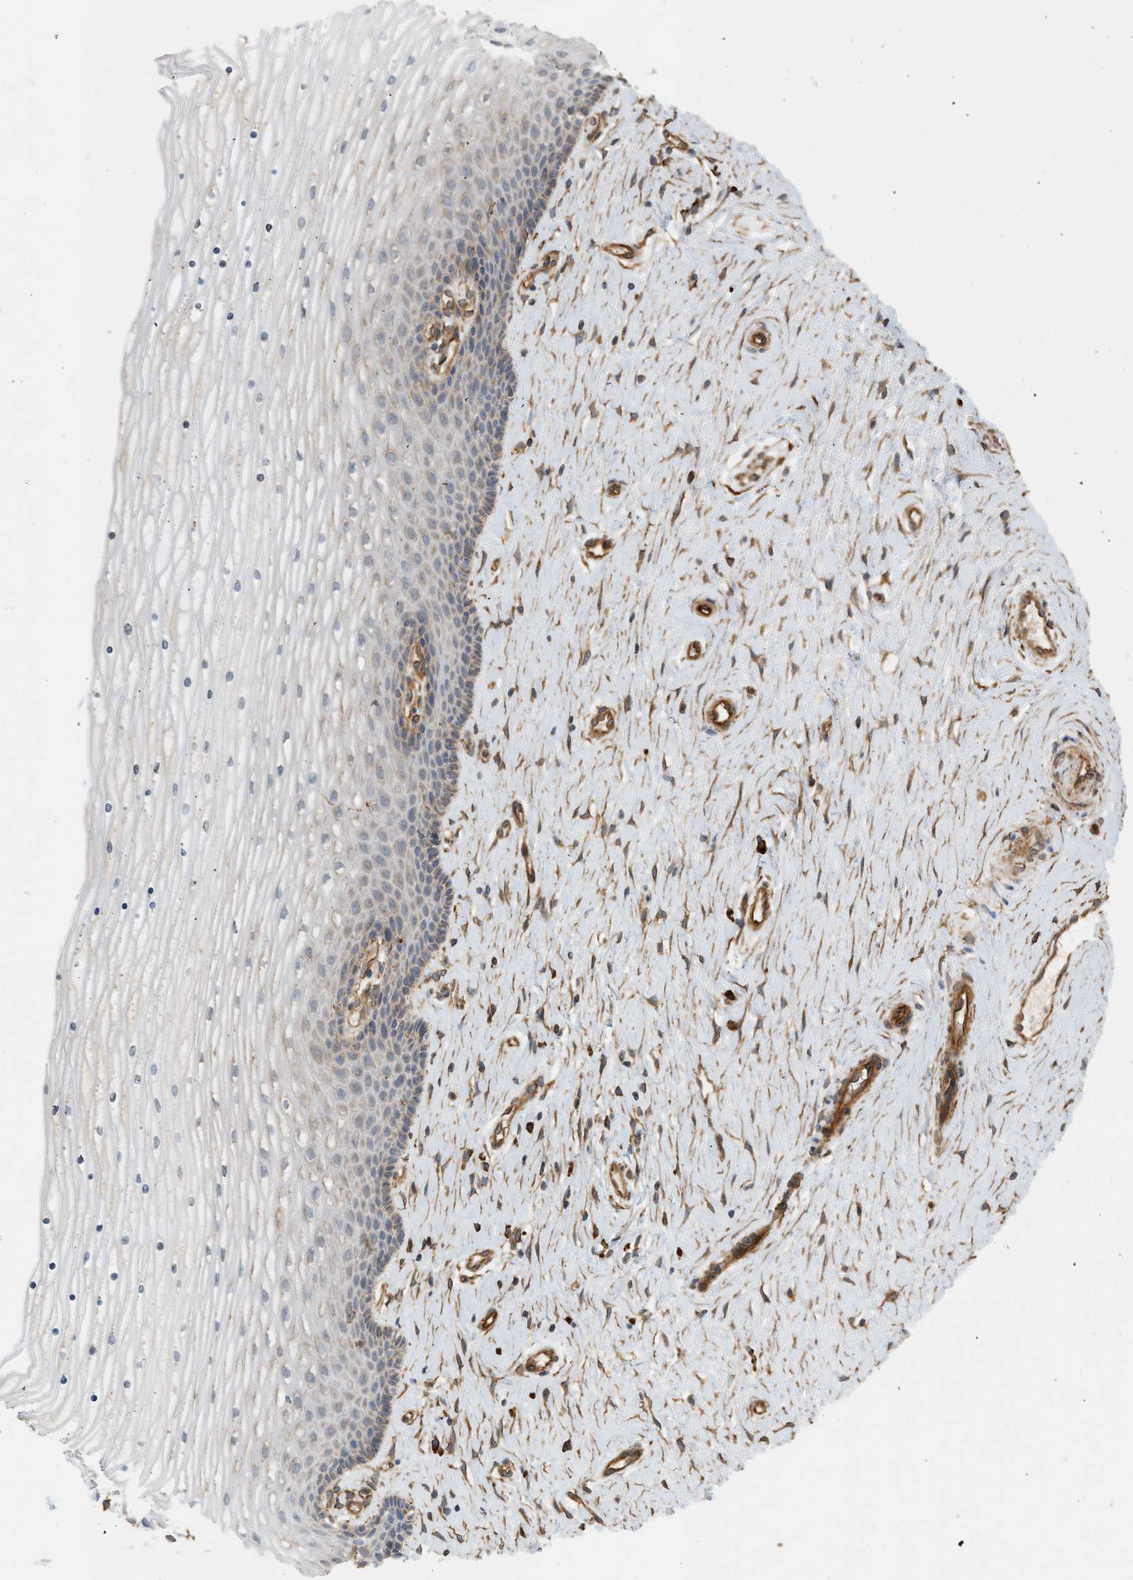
{"staining": {"intensity": "weak", "quantity": "<25%", "location": "cytoplasmic/membranous"}, "tissue": "cervix", "cell_type": "Squamous epithelial cells", "image_type": "normal", "snomed": [{"axis": "morphology", "description": "Normal tissue, NOS"}, {"axis": "topography", "description": "Cervix"}], "caption": "IHC of benign human cervix shows no expression in squamous epithelial cells.", "gene": "SVOP", "patient": {"sex": "female", "age": 39}}